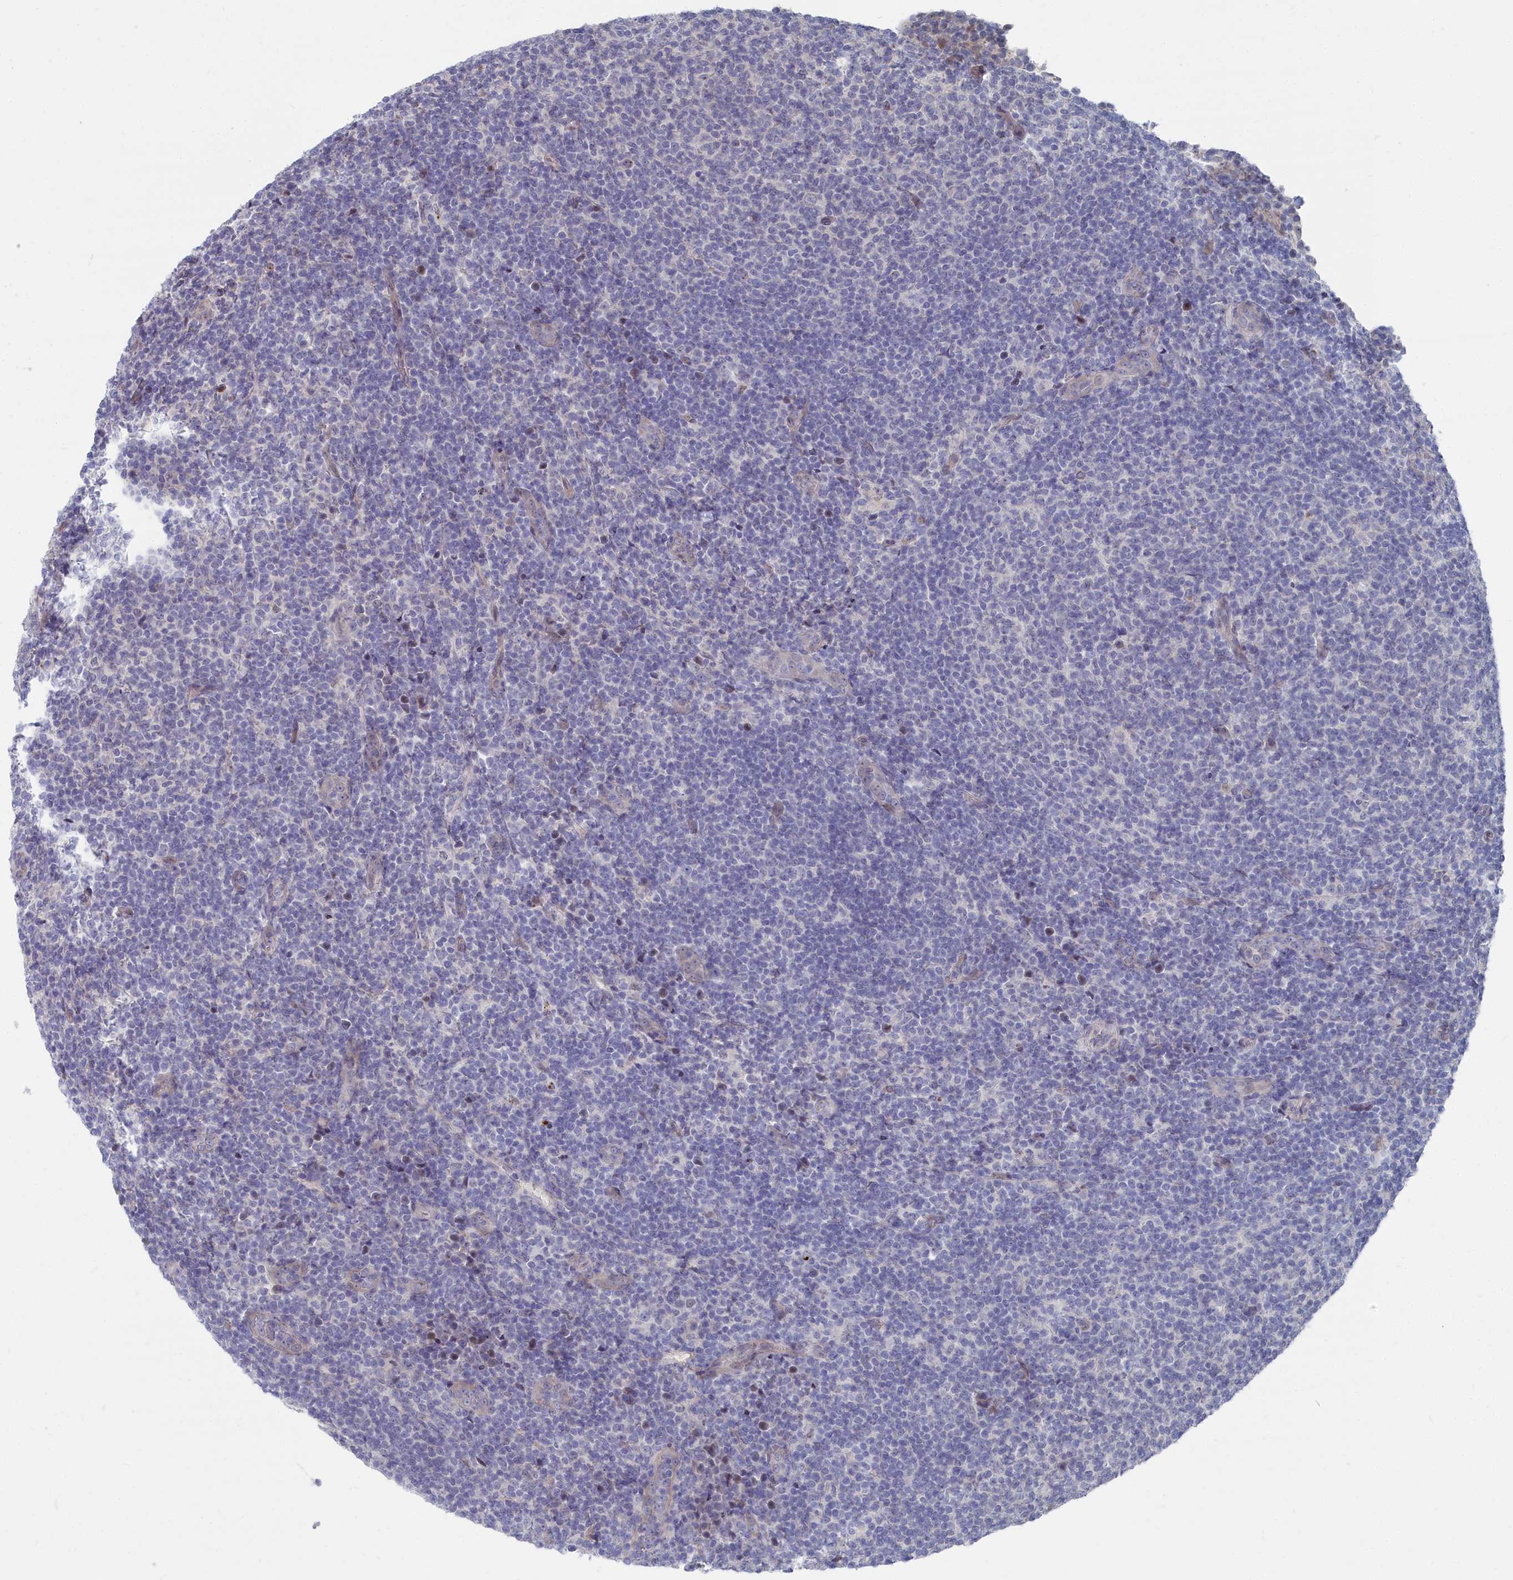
{"staining": {"intensity": "negative", "quantity": "none", "location": "none"}, "tissue": "lymphoma", "cell_type": "Tumor cells", "image_type": "cancer", "snomed": [{"axis": "morphology", "description": "Malignant lymphoma, non-Hodgkin's type, Low grade"}, {"axis": "topography", "description": "Lymph node"}], "caption": "DAB immunohistochemical staining of lymphoma displays no significant positivity in tumor cells.", "gene": "RPS27A", "patient": {"sex": "male", "age": 66}}